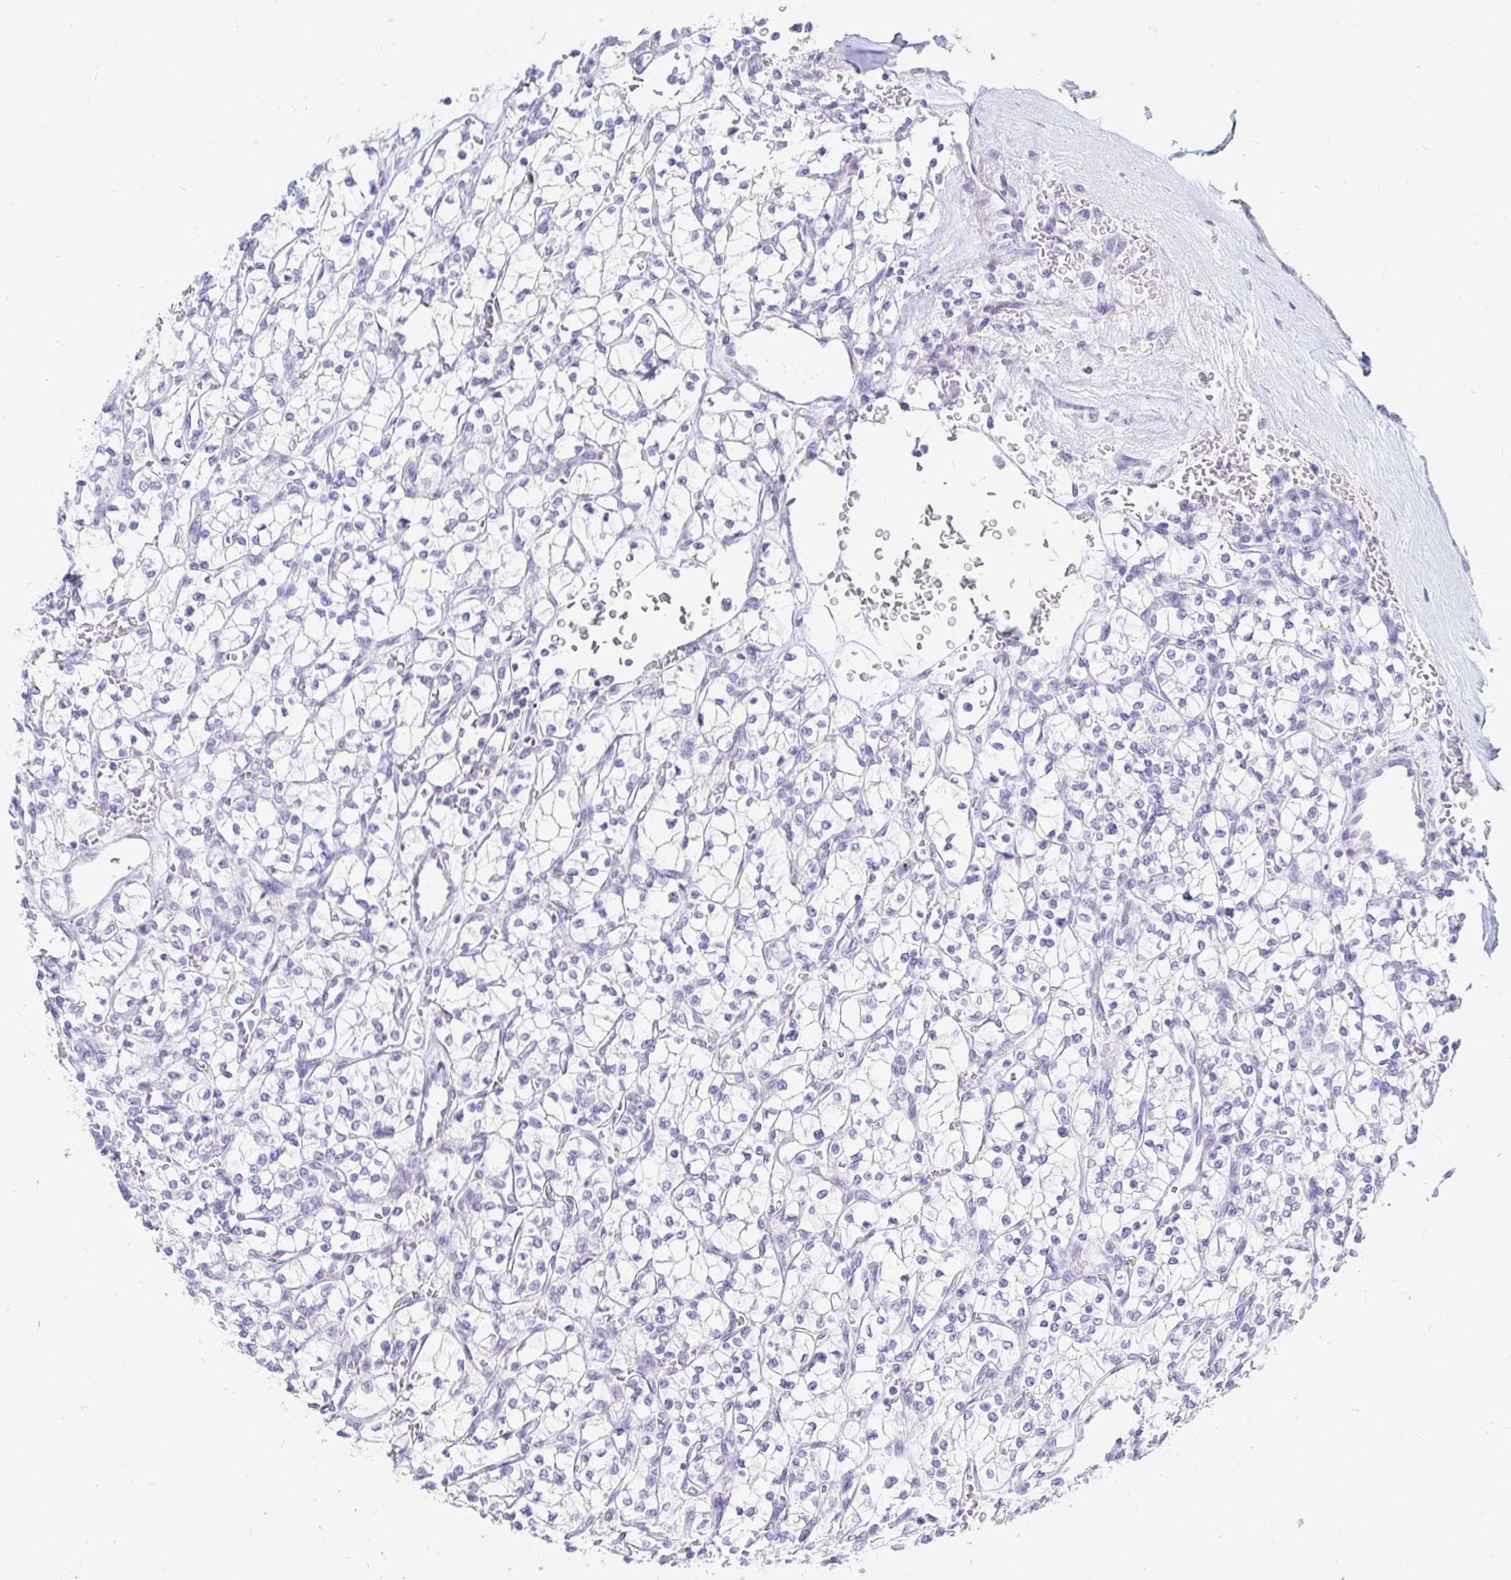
{"staining": {"intensity": "negative", "quantity": "none", "location": "none"}, "tissue": "renal cancer", "cell_type": "Tumor cells", "image_type": "cancer", "snomed": [{"axis": "morphology", "description": "Adenocarcinoma, NOS"}, {"axis": "topography", "description": "Kidney"}], "caption": "IHC micrograph of neoplastic tissue: renal cancer stained with DAB displays no significant protein expression in tumor cells.", "gene": "NR2E1", "patient": {"sex": "female", "age": 64}}